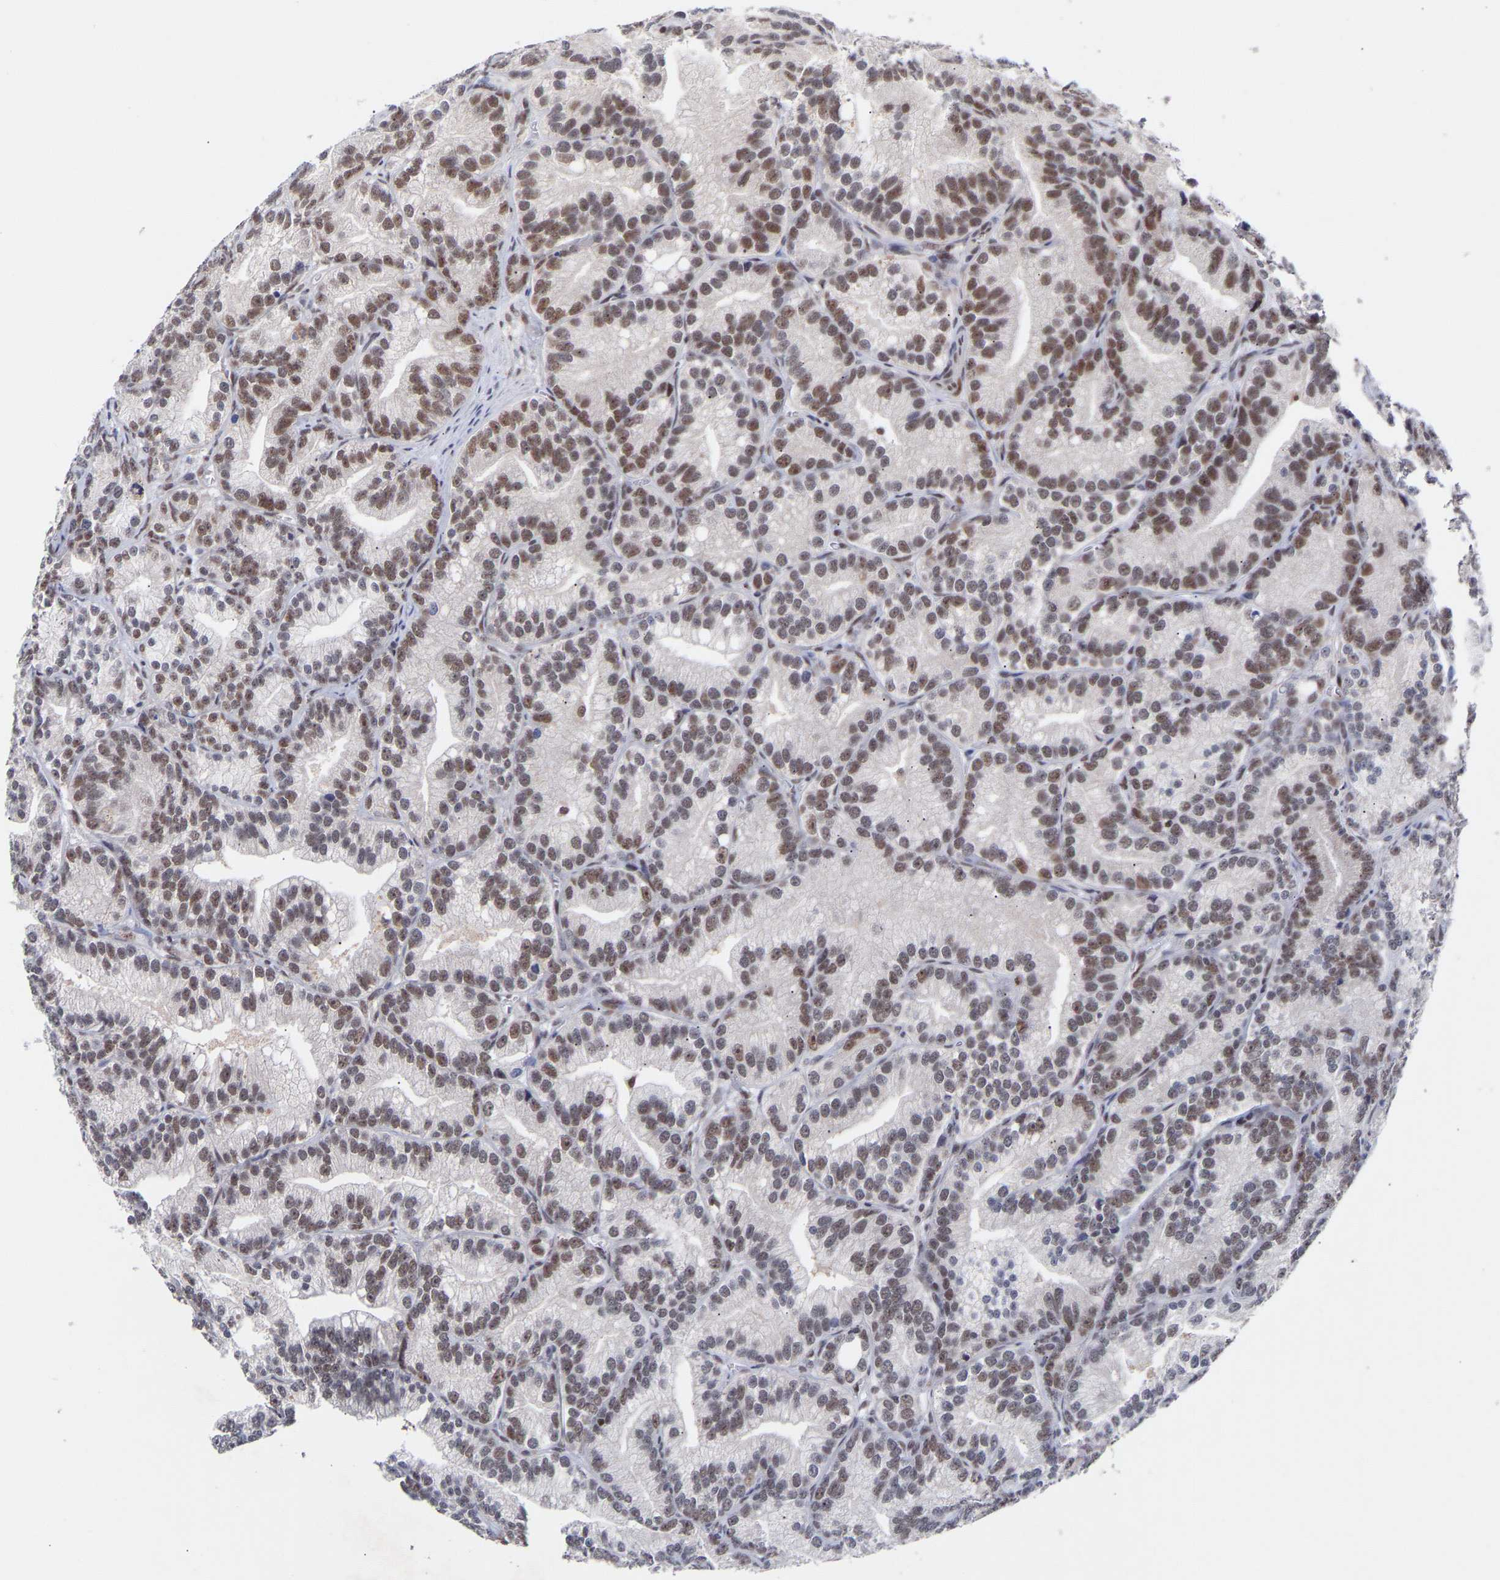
{"staining": {"intensity": "weak", "quantity": "25%-75%", "location": "nuclear"}, "tissue": "prostate cancer", "cell_type": "Tumor cells", "image_type": "cancer", "snomed": [{"axis": "morphology", "description": "Adenocarcinoma, Low grade"}, {"axis": "topography", "description": "Prostate"}], "caption": "Tumor cells display weak nuclear staining in approximately 25%-75% of cells in low-grade adenocarcinoma (prostate).", "gene": "RBM15", "patient": {"sex": "male", "age": 89}}